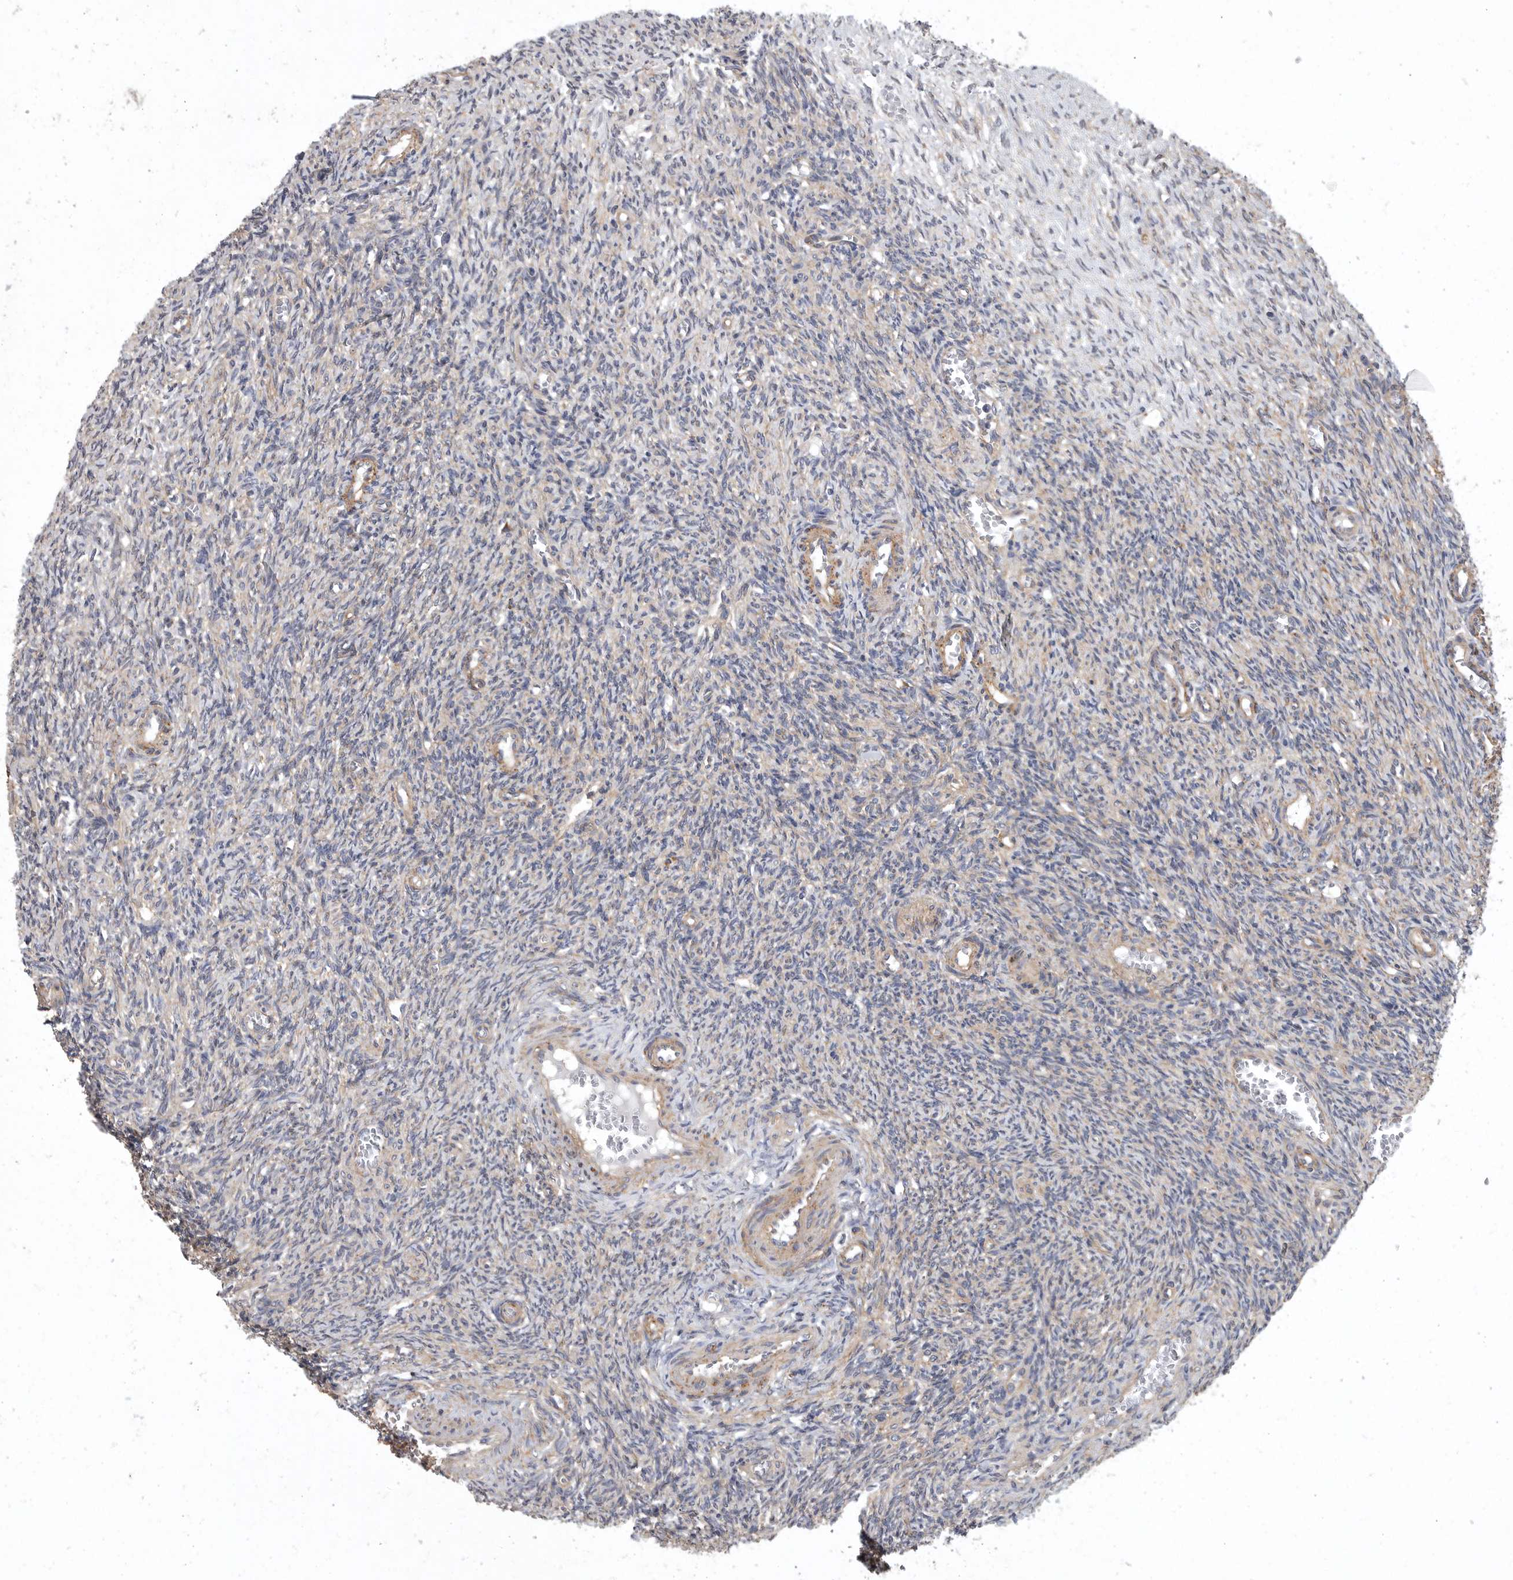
{"staining": {"intensity": "negative", "quantity": "none", "location": "none"}, "tissue": "ovary", "cell_type": "Ovarian stroma cells", "image_type": "normal", "snomed": [{"axis": "morphology", "description": "Normal tissue, NOS"}, {"axis": "topography", "description": "Ovary"}], "caption": "Immunohistochemistry (IHC) histopathology image of normal ovary: human ovary stained with DAB exhibits no significant protein positivity in ovarian stroma cells. (Immunohistochemistry (IHC), brightfield microscopy, high magnification).", "gene": "OXR1", "patient": {"sex": "female", "age": 27}}